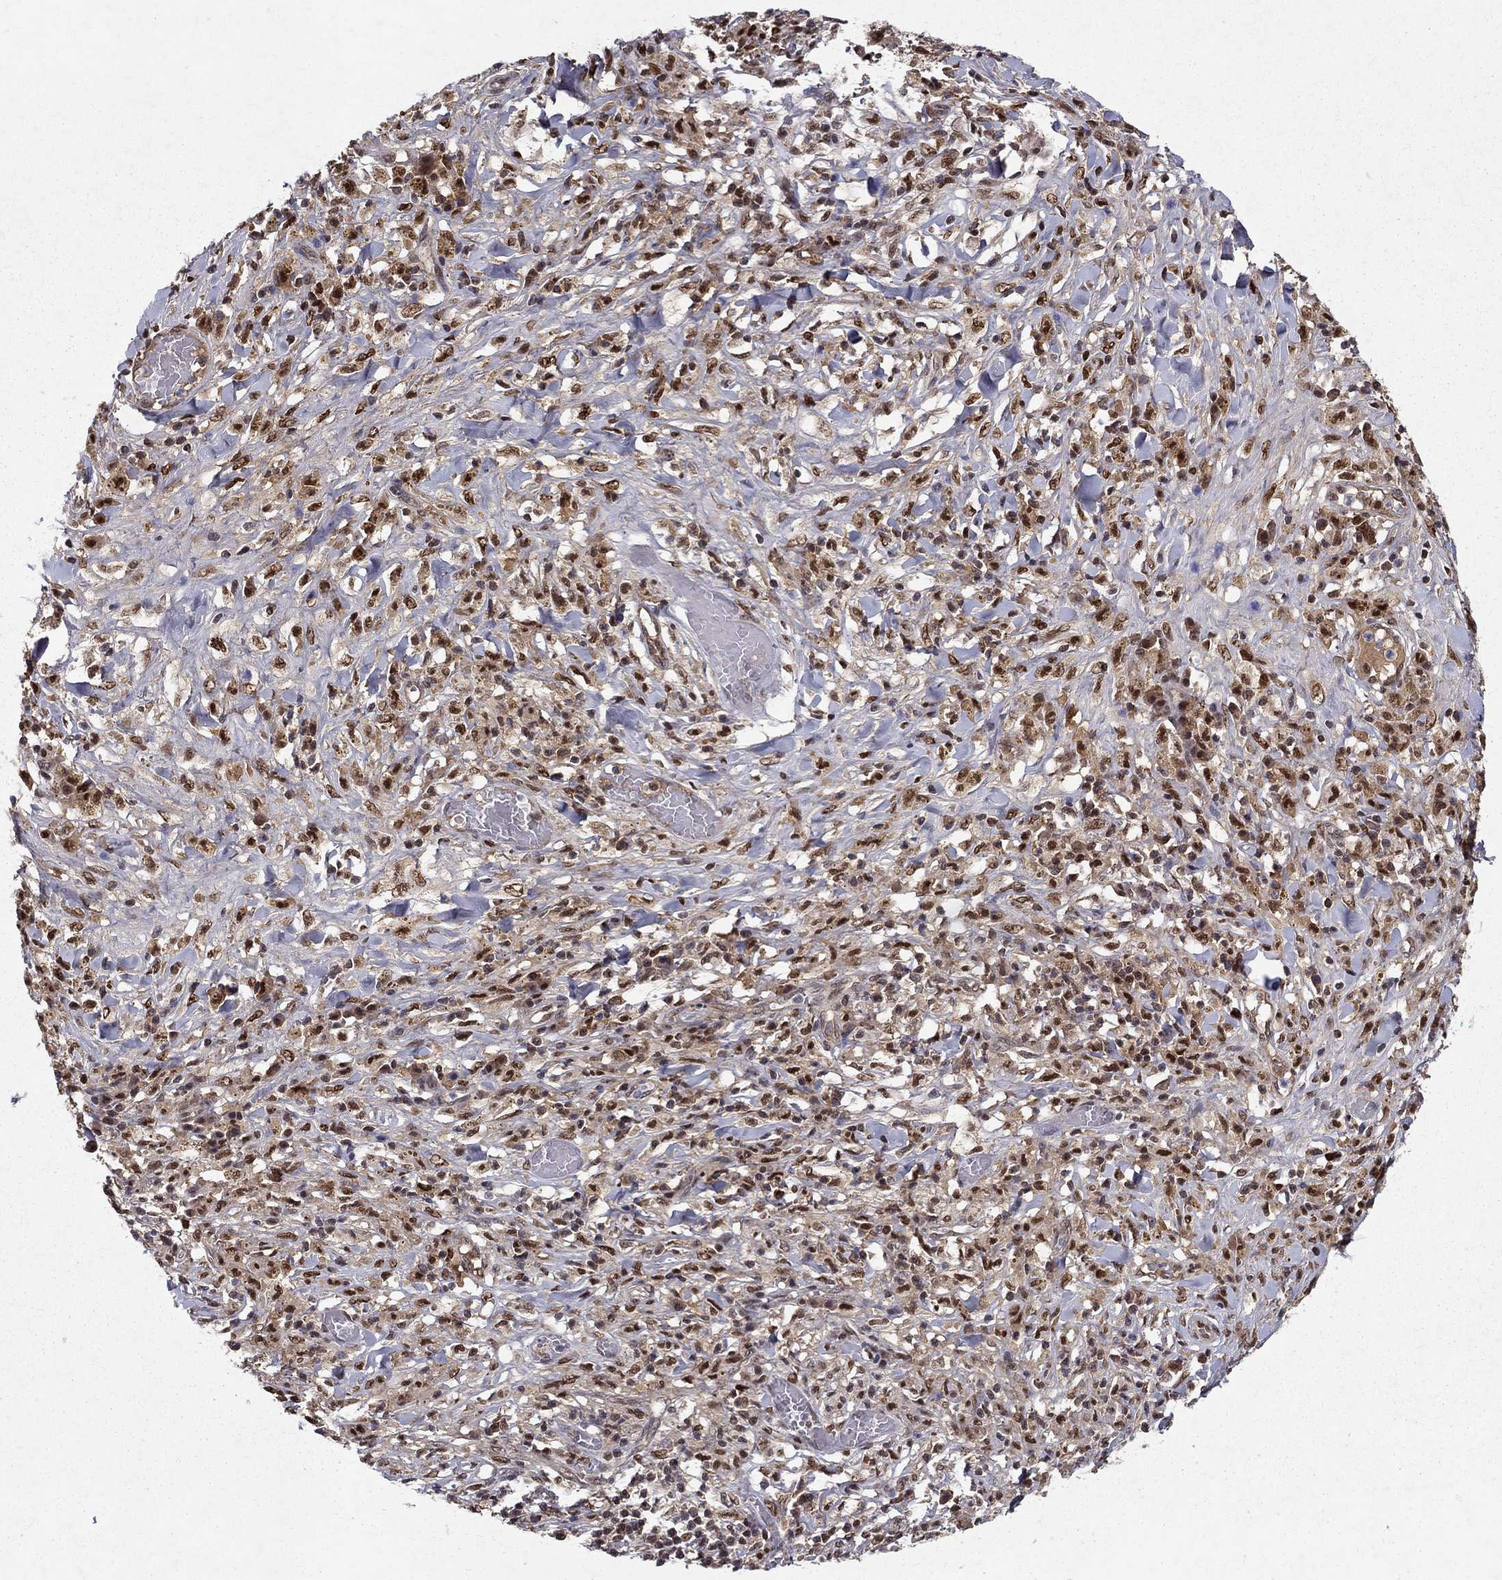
{"staining": {"intensity": "strong", "quantity": ">75%", "location": "nuclear"}, "tissue": "melanoma", "cell_type": "Tumor cells", "image_type": "cancer", "snomed": [{"axis": "morphology", "description": "Malignant melanoma, NOS"}, {"axis": "topography", "description": "Skin"}], "caption": "Melanoma was stained to show a protein in brown. There is high levels of strong nuclear positivity in about >75% of tumor cells.", "gene": "CRTC1", "patient": {"sex": "female", "age": 91}}